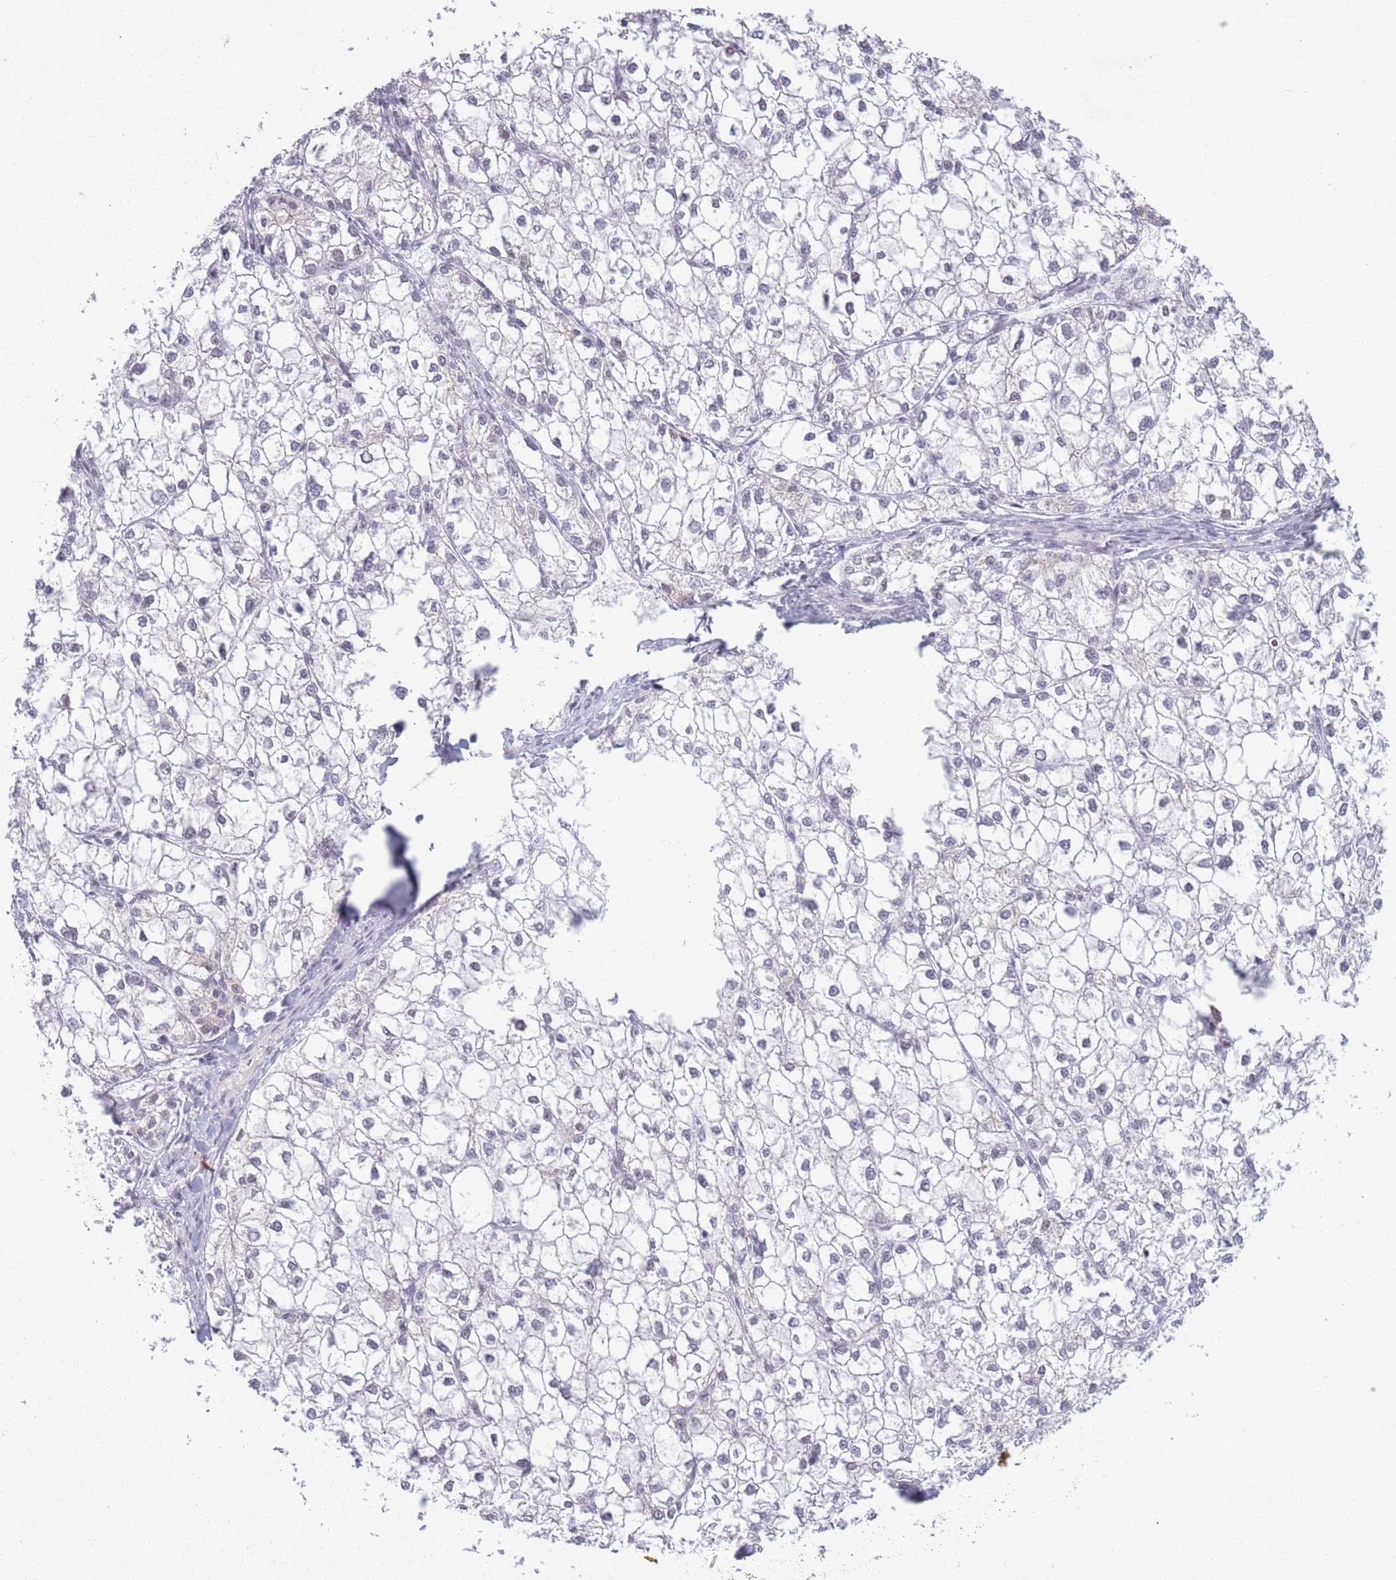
{"staining": {"intensity": "negative", "quantity": "none", "location": "none"}, "tissue": "liver cancer", "cell_type": "Tumor cells", "image_type": "cancer", "snomed": [{"axis": "morphology", "description": "Carcinoma, Hepatocellular, NOS"}, {"axis": "topography", "description": "Liver"}], "caption": "Human liver hepatocellular carcinoma stained for a protein using immunohistochemistry displays no expression in tumor cells.", "gene": "MRPL34", "patient": {"sex": "female", "age": 43}}